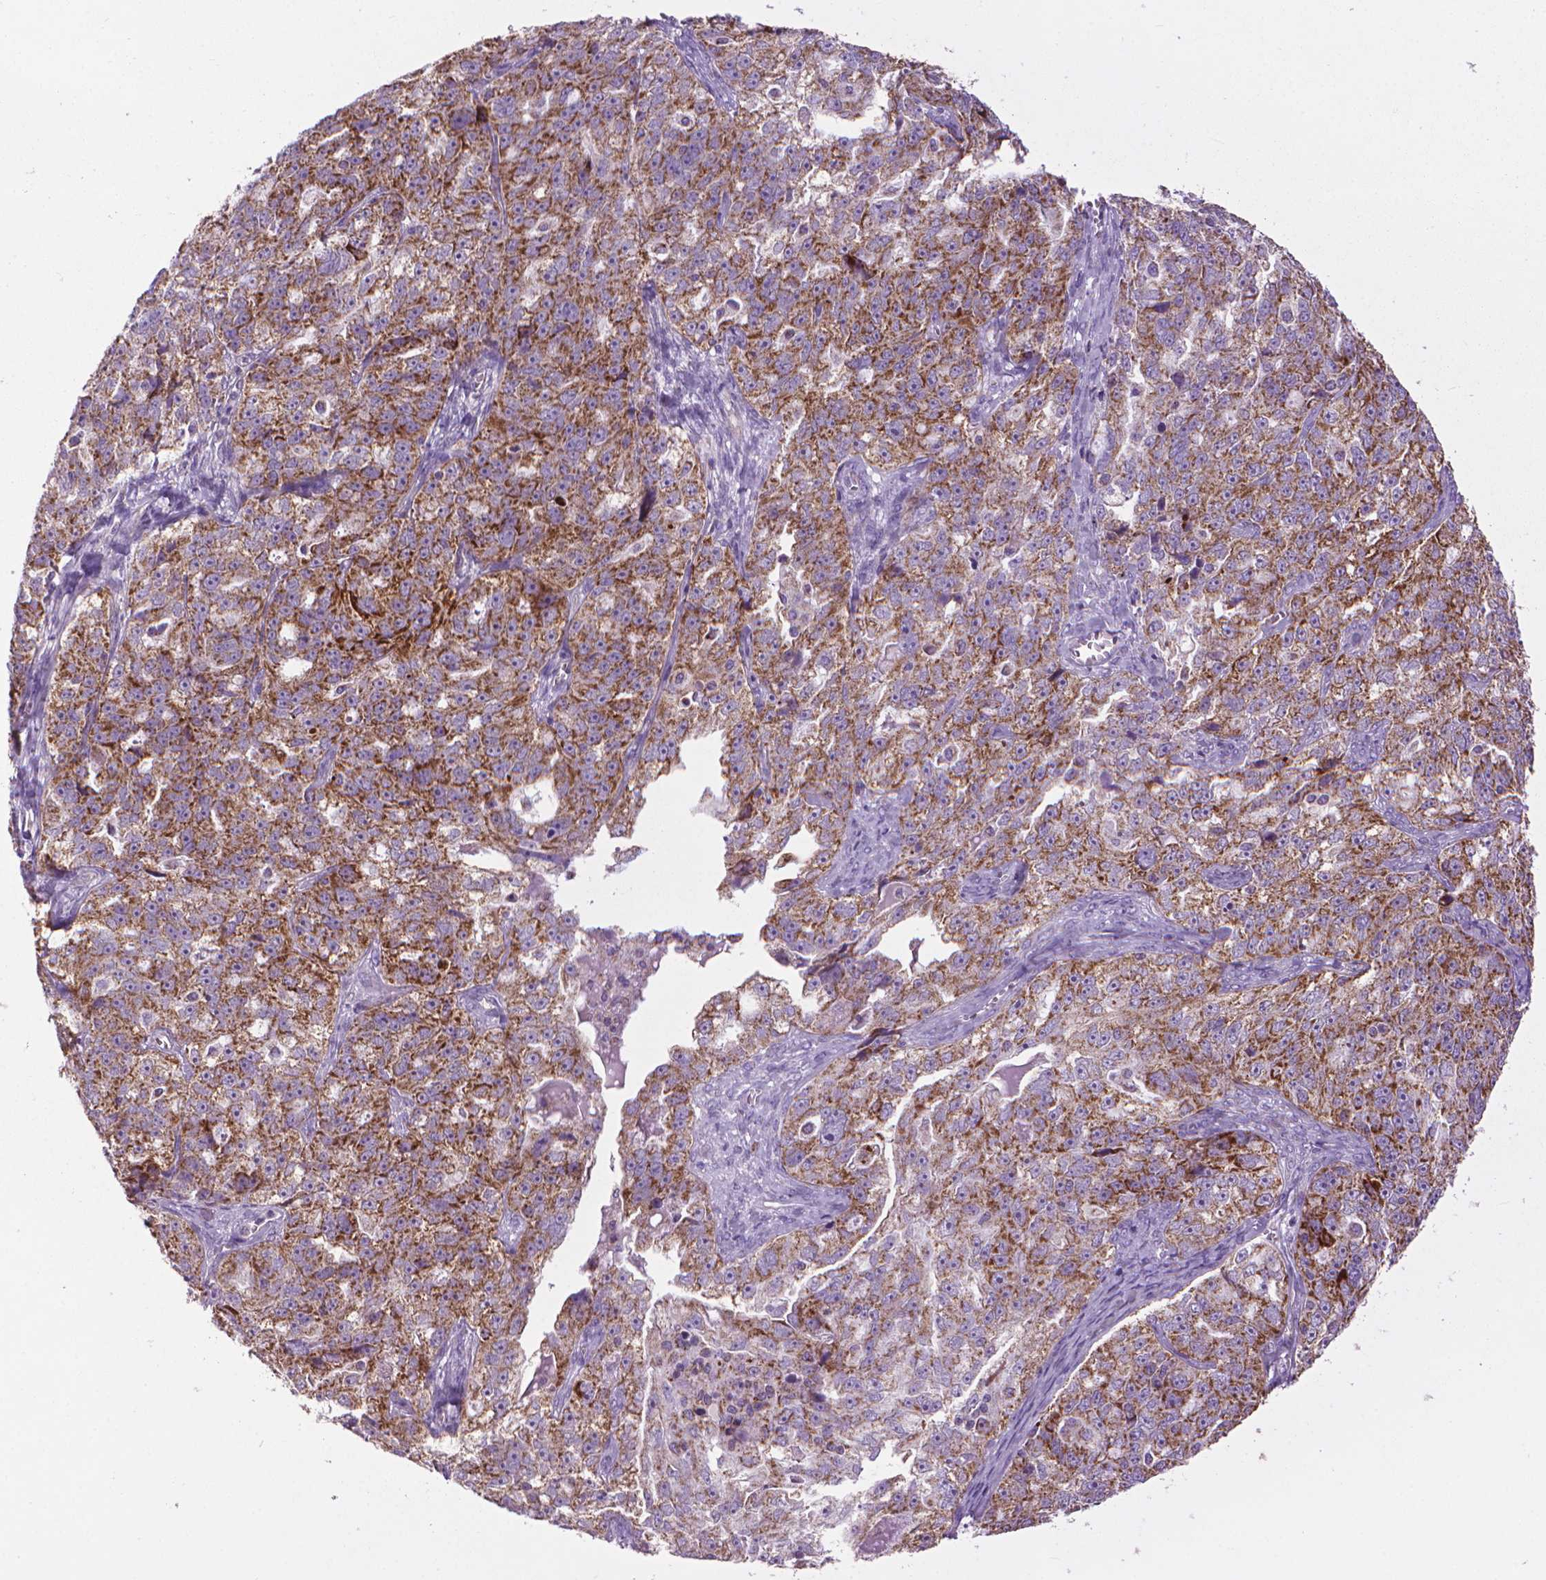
{"staining": {"intensity": "strong", "quantity": ">75%", "location": "cytoplasmic/membranous"}, "tissue": "ovarian cancer", "cell_type": "Tumor cells", "image_type": "cancer", "snomed": [{"axis": "morphology", "description": "Cystadenocarcinoma, serous, NOS"}, {"axis": "topography", "description": "Ovary"}], "caption": "A brown stain shows strong cytoplasmic/membranous staining of a protein in human serous cystadenocarcinoma (ovarian) tumor cells.", "gene": "VDAC1", "patient": {"sex": "female", "age": 51}}